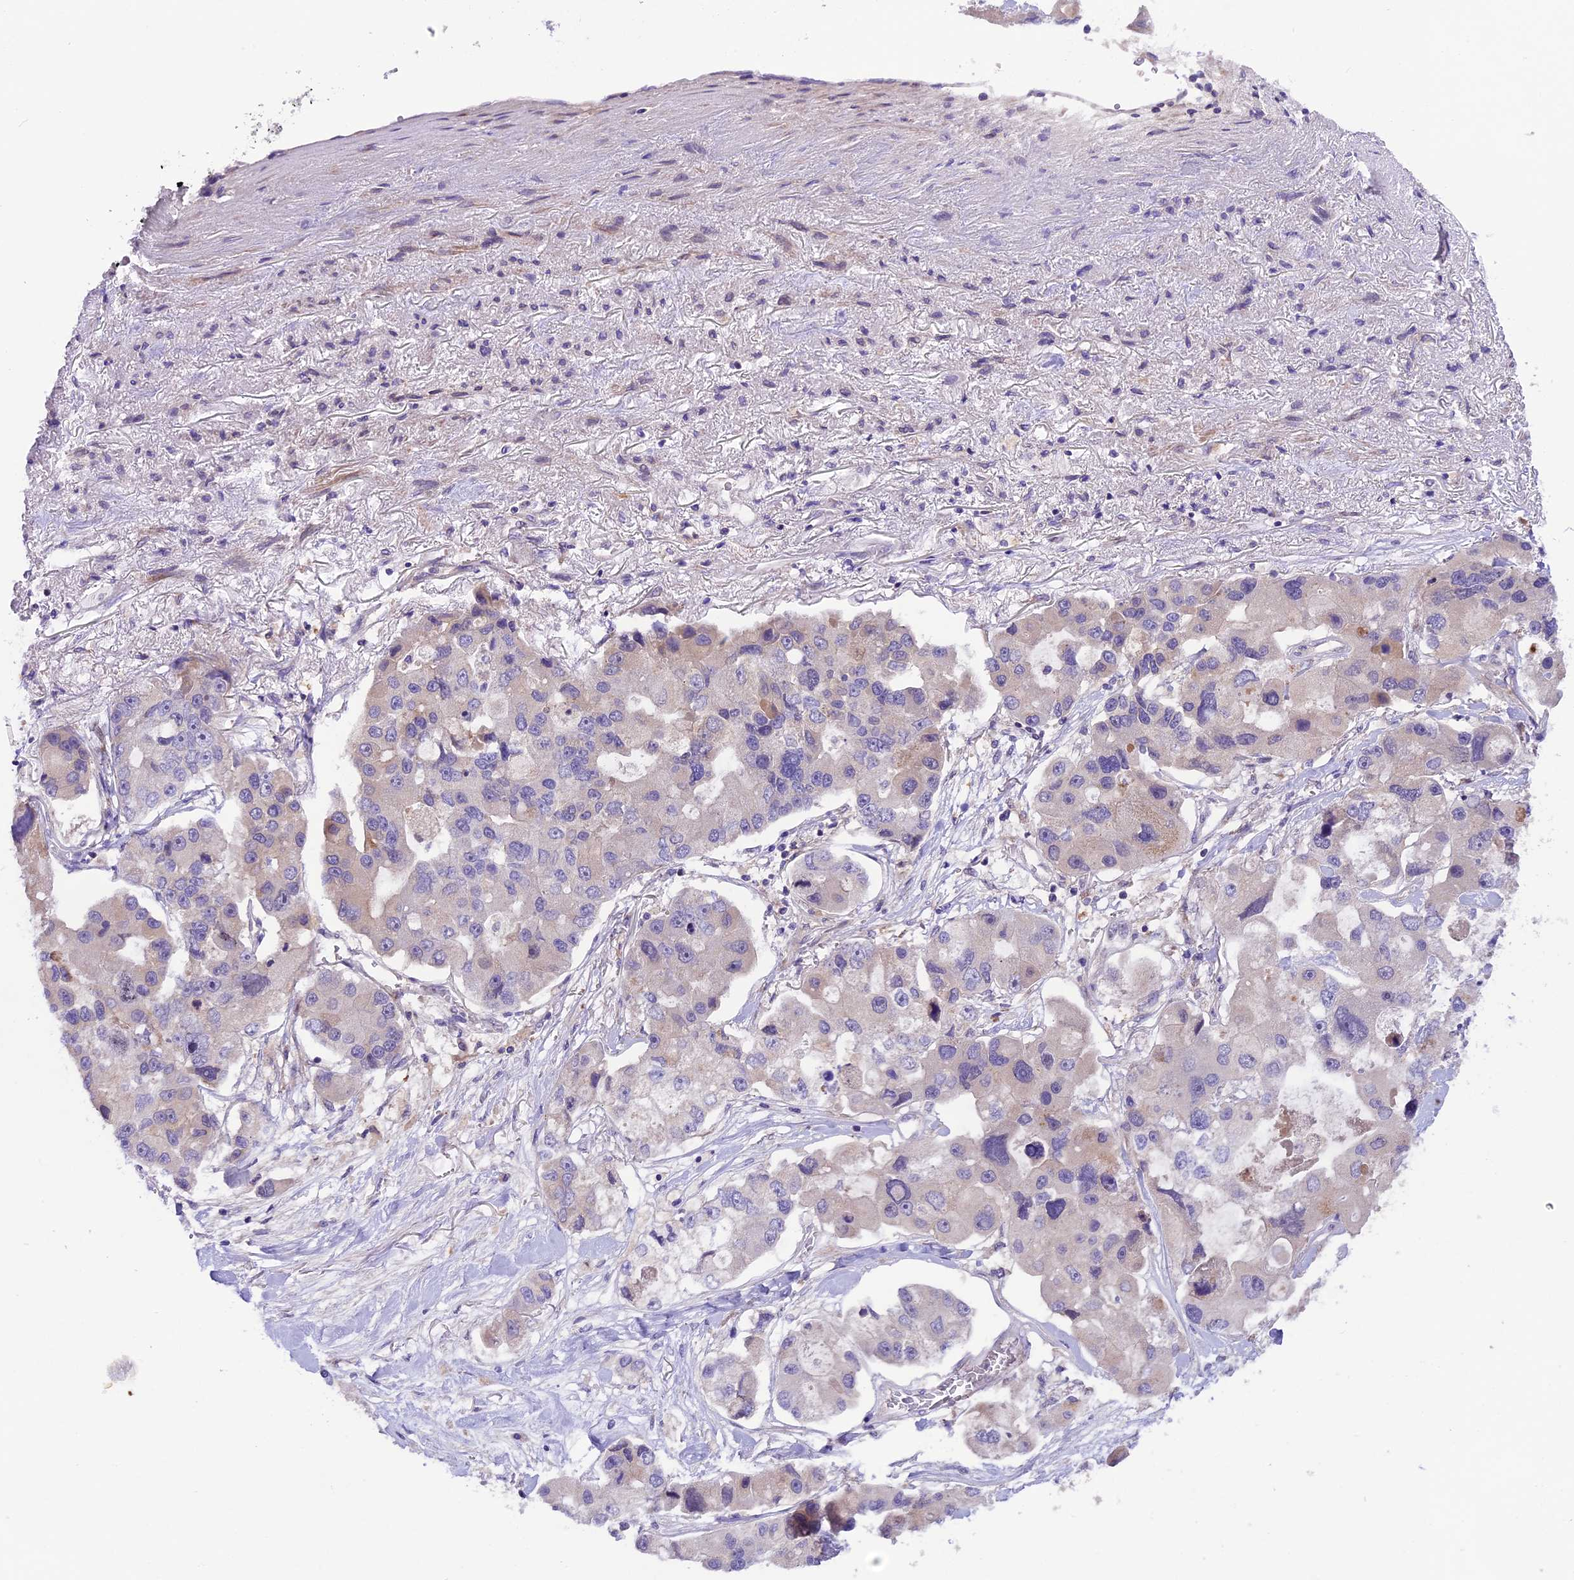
{"staining": {"intensity": "negative", "quantity": "none", "location": "none"}, "tissue": "lung cancer", "cell_type": "Tumor cells", "image_type": "cancer", "snomed": [{"axis": "morphology", "description": "Adenocarcinoma, NOS"}, {"axis": "topography", "description": "Lung"}], "caption": "Lung cancer was stained to show a protein in brown. There is no significant positivity in tumor cells.", "gene": "COG8", "patient": {"sex": "female", "age": 54}}